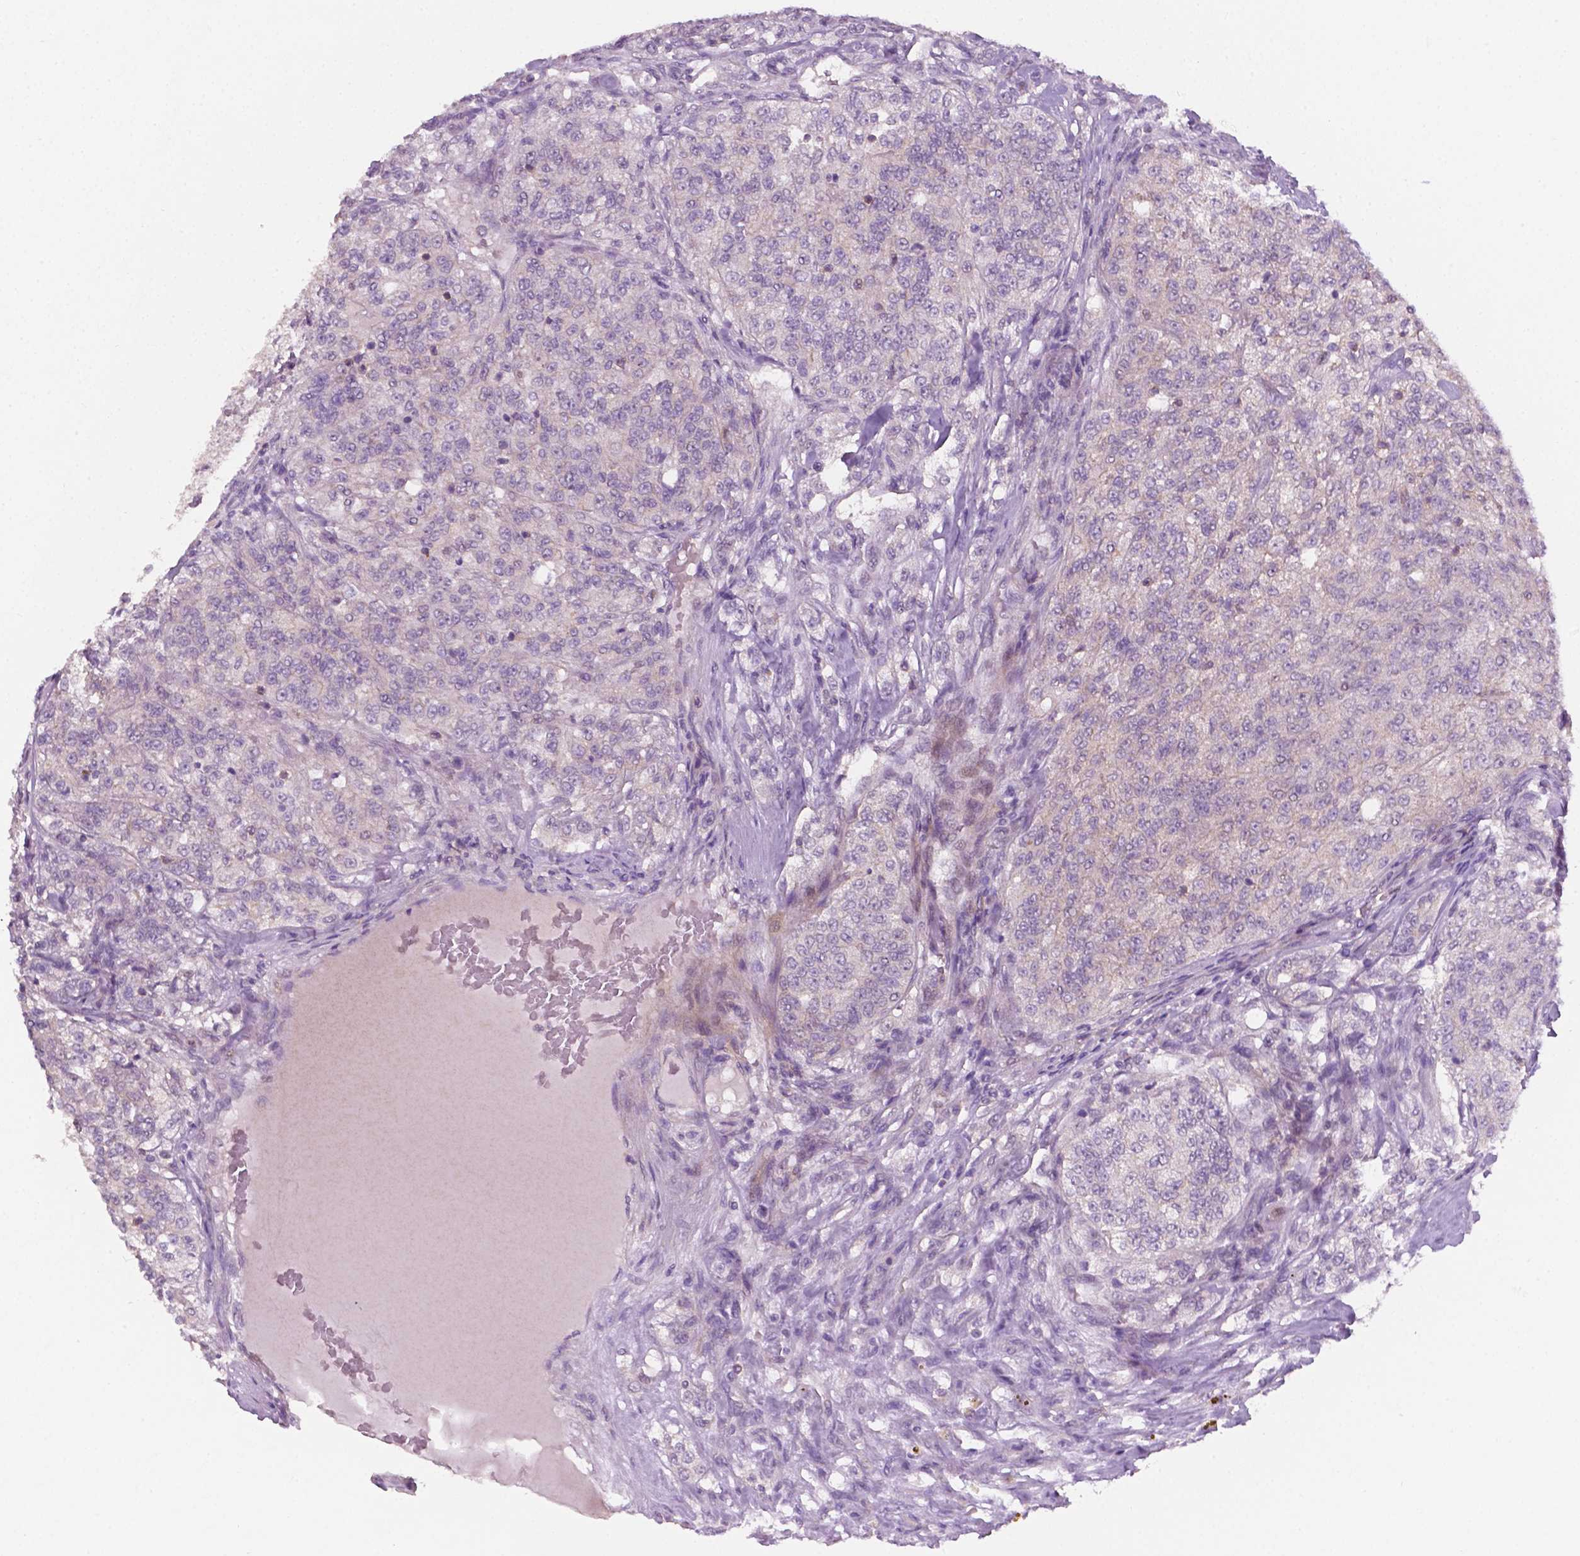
{"staining": {"intensity": "negative", "quantity": "none", "location": "none"}, "tissue": "renal cancer", "cell_type": "Tumor cells", "image_type": "cancer", "snomed": [{"axis": "morphology", "description": "Adenocarcinoma, NOS"}, {"axis": "topography", "description": "Kidney"}], "caption": "A high-resolution micrograph shows IHC staining of renal cancer (adenocarcinoma), which exhibits no significant positivity in tumor cells.", "gene": "EGFR", "patient": {"sex": "female", "age": 63}}